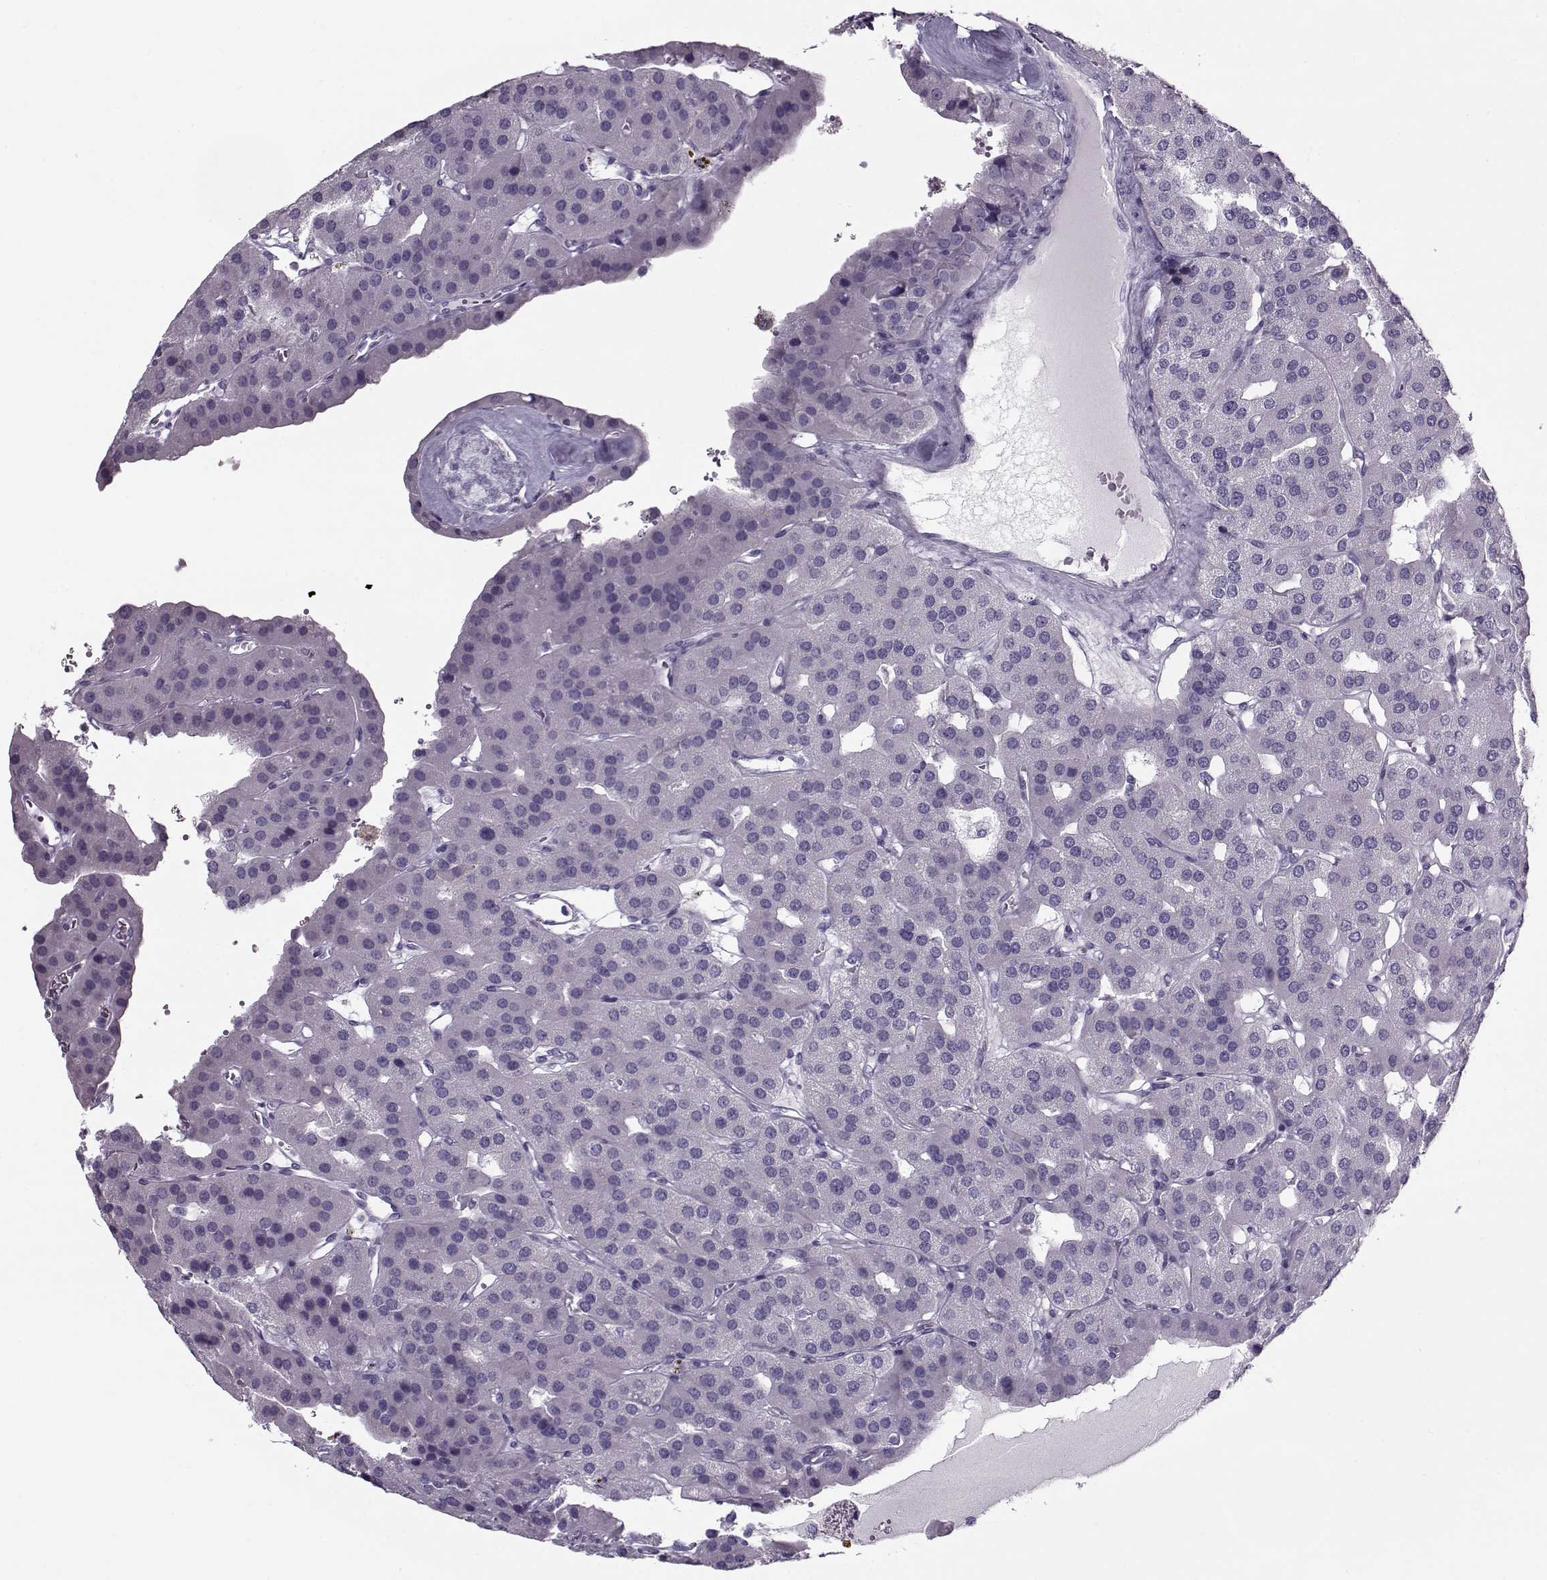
{"staining": {"intensity": "negative", "quantity": "none", "location": "none"}, "tissue": "parathyroid gland", "cell_type": "Glandular cells", "image_type": "normal", "snomed": [{"axis": "morphology", "description": "Normal tissue, NOS"}, {"axis": "morphology", "description": "Adenoma, NOS"}, {"axis": "topography", "description": "Parathyroid gland"}], "caption": "IHC of normal parathyroid gland exhibits no staining in glandular cells. (Stains: DAB immunohistochemistry (IHC) with hematoxylin counter stain, Microscopy: brightfield microscopy at high magnification).", "gene": "GAGE10", "patient": {"sex": "female", "age": 86}}